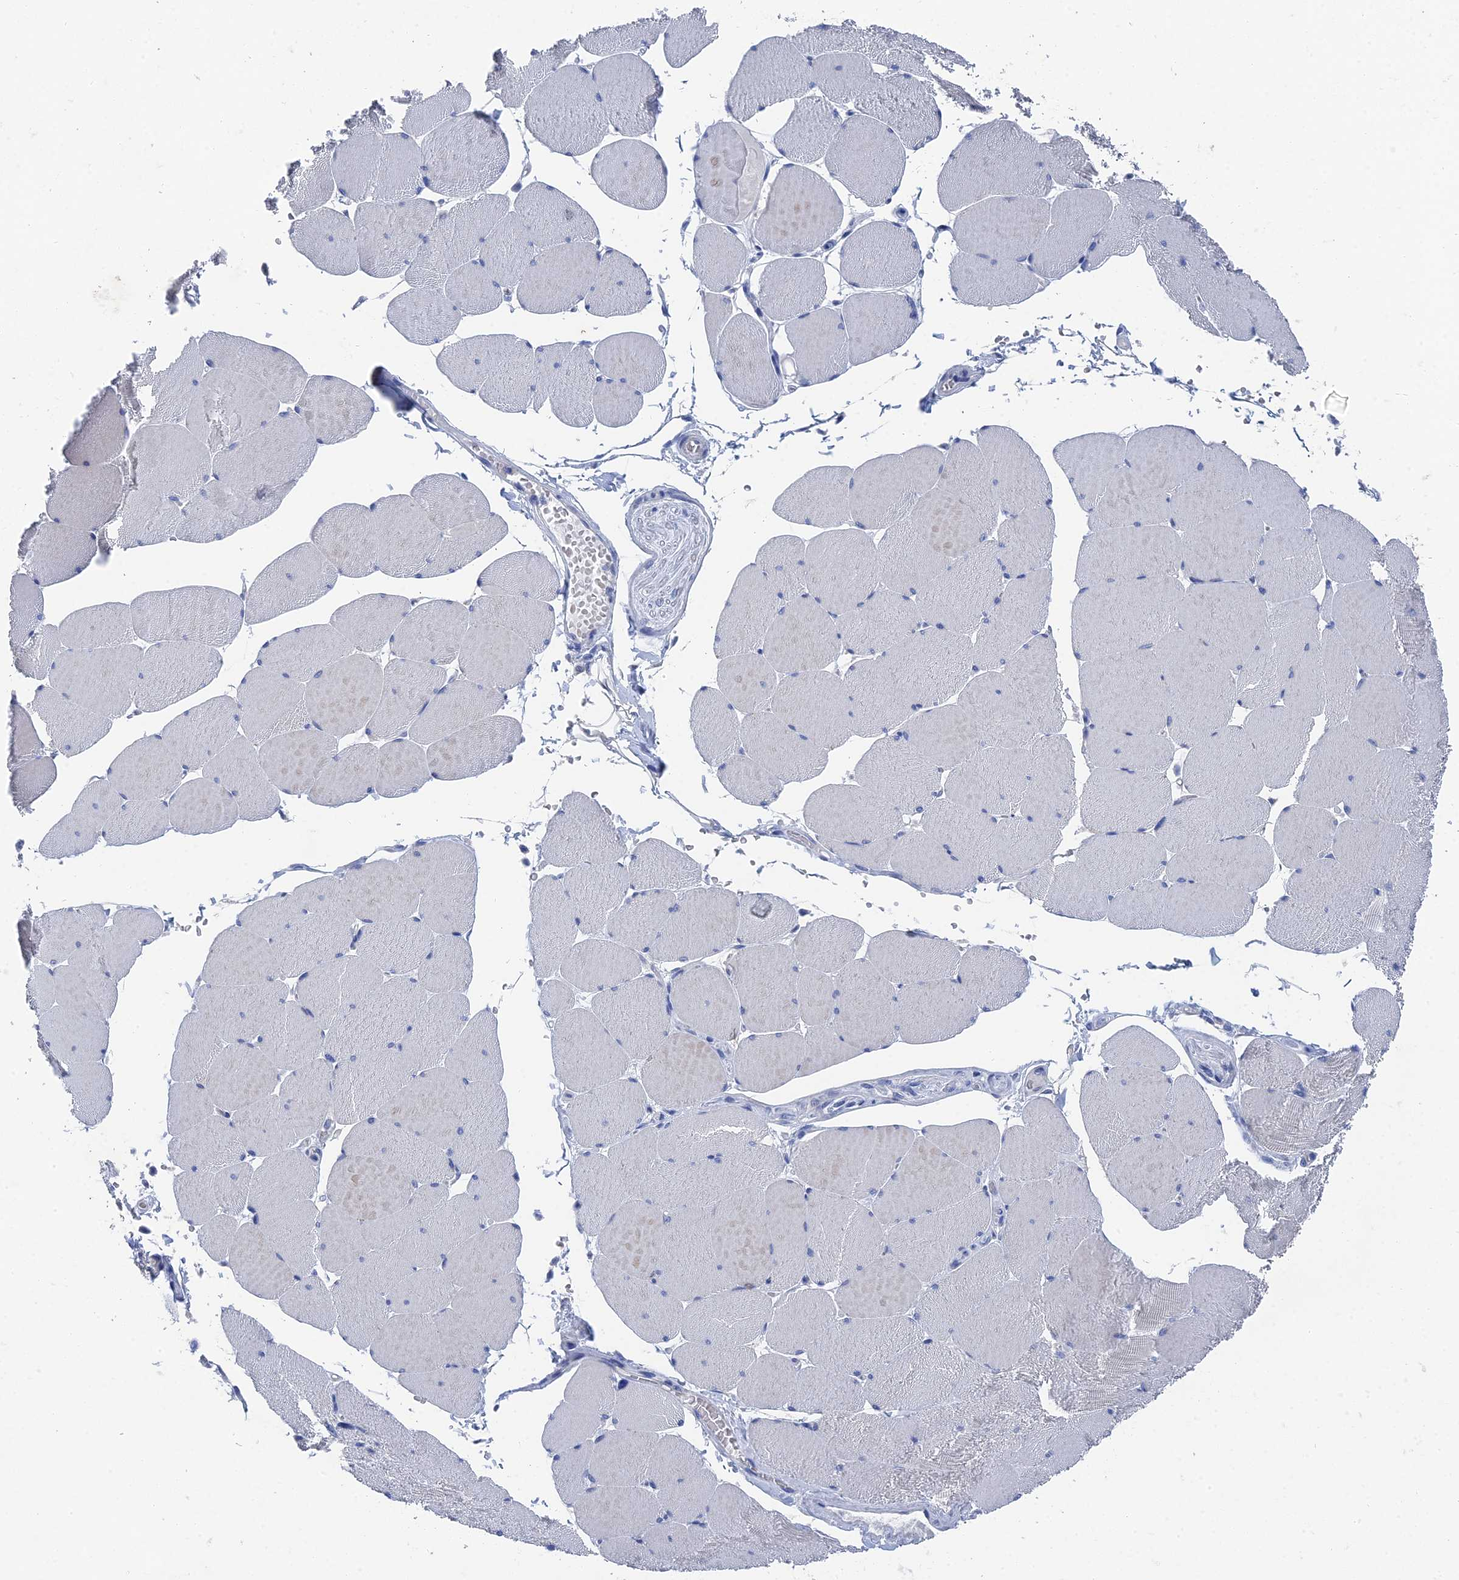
{"staining": {"intensity": "negative", "quantity": "none", "location": "none"}, "tissue": "skeletal muscle", "cell_type": "Myocytes", "image_type": "normal", "snomed": [{"axis": "morphology", "description": "Normal tissue, NOS"}, {"axis": "topography", "description": "Skeletal muscle"}, {"axis": "topography", "description": "Head-Neck"}], "caption": "An image of human skeletal muscle is negative for staining in myocytes. (IHC, brightfield microscopy, high magnification).", "gene": "GFAP", "patient": {"sex": "male", "age": 66}}